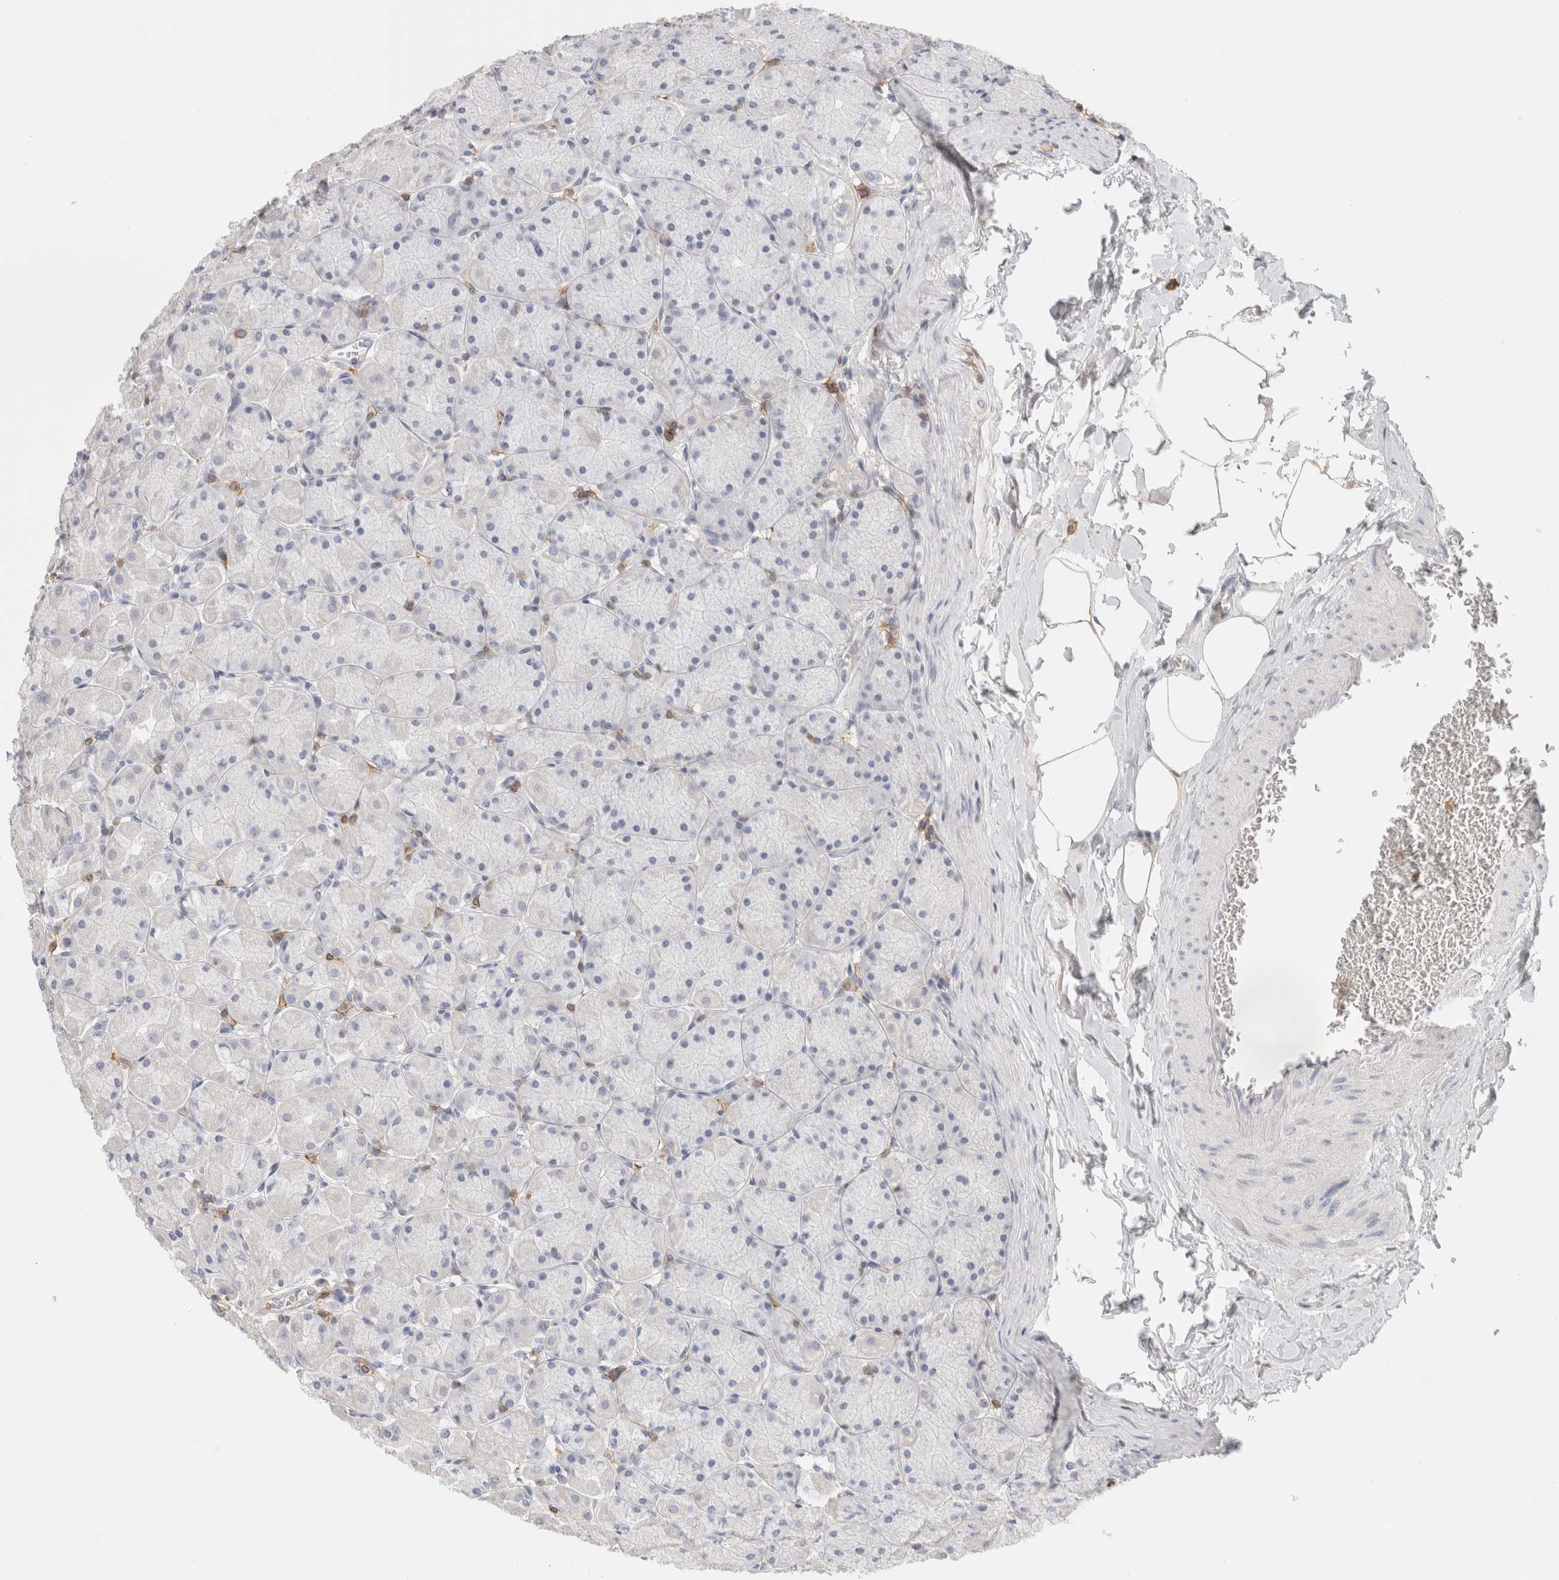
{"staining": {"intensity": "negative", "quantity": "none", "location": "none"}, "tissue": "stomach", "cell_type": "Glandular cells", "image_type": "normal", "snomed": [{"axis": "morphology", "description": "Normal tissue, NOS"}, {"axis": "topography", "description": "Stomach, upper"}], "caption": "A high-resolution image shows immunohistochemistry staining of unremarkable stomach, which exhibits no significant expression in glandular cells.", "gene": "P2RY2", "patient": {"sex": "female", "age": 56}}